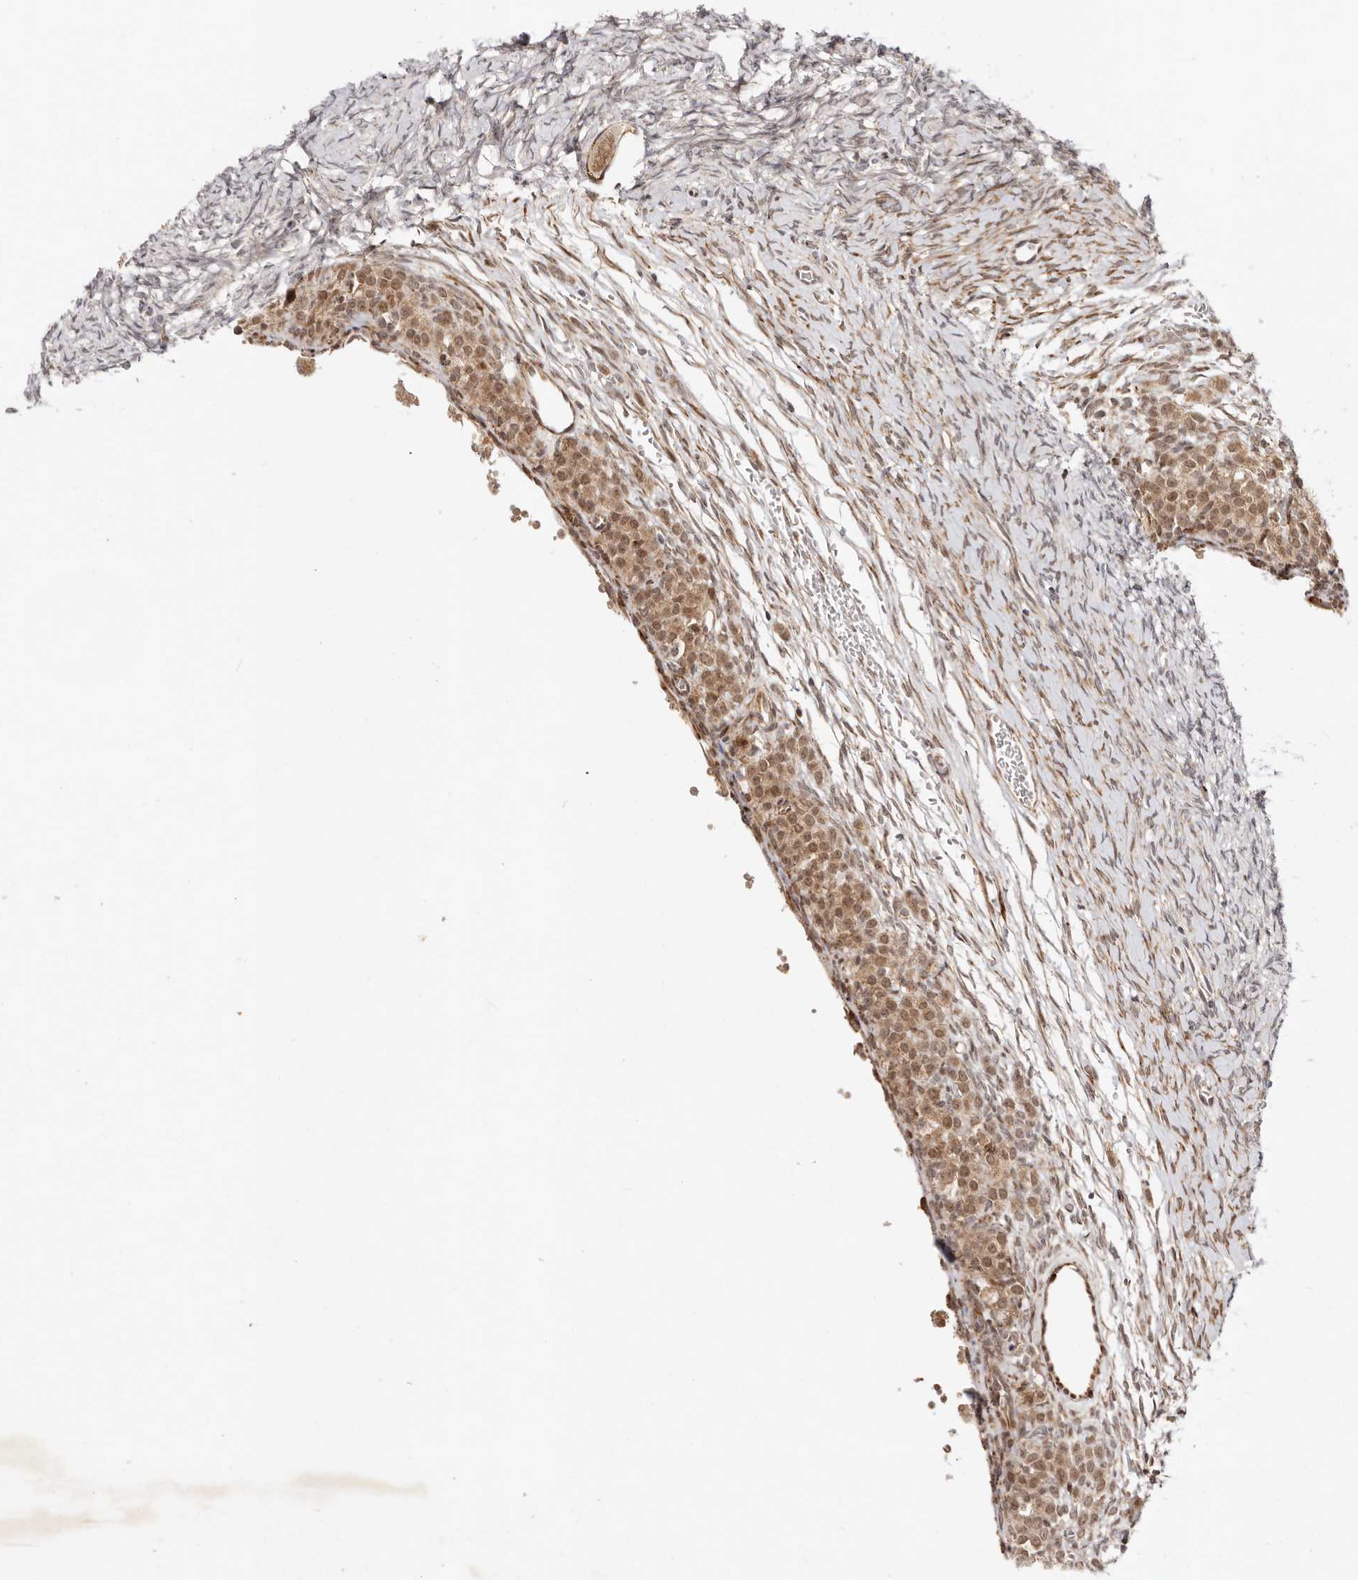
{"staining": {"intensity": "weak", "quantity": "25%-75%", "location": "nuclear"}, "tissue": "ovary", "cell_type": "Ovarian stroma cells", "image_type": "normal", "snomed": [{"axis": "morphology", "description": "Adenocarcinoma, NOS"}, {"axis": "topography", "description": "Endometrium"}], "caption": "High-magnification brightfield microscopy of unremarkable ovary stained with DAB (brown) and counterstained with hematoxylin (blue). ovarian stroma cells exhibit weak nuclear positivity is seen in approximately25%-75% of cells. The staining is performed using DAB brown chromogen to label protein expression. The nuclei are counter-stained blue using hematoxylin.", "gene": "BCL2L15", "patient": {"sex": "female", "age": 32}}